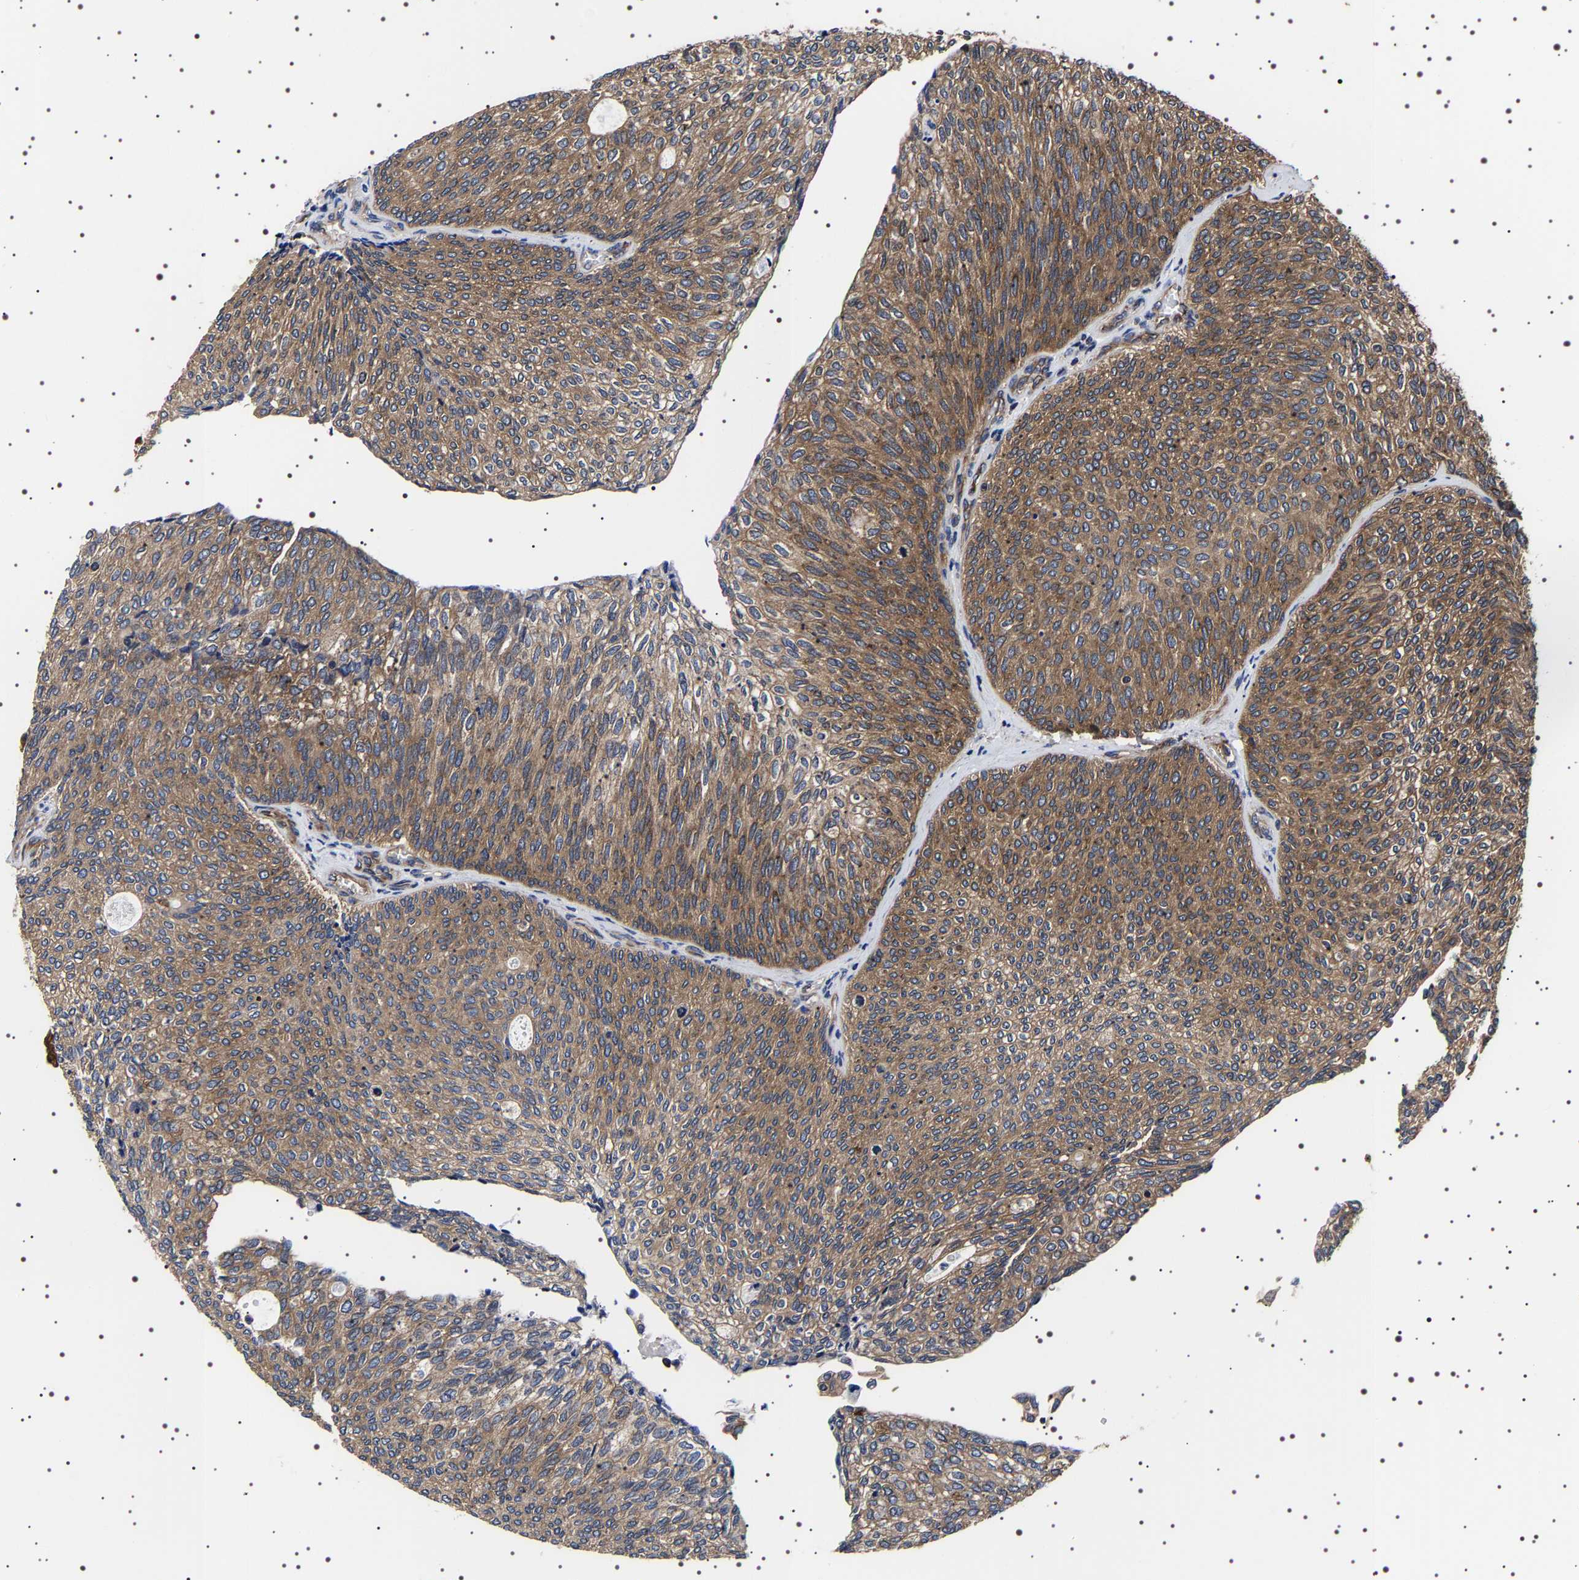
{"staining": {"intensity": "moderate", "quantity": "25%-75%", "location": "cytoplasmic/membranous"}, "tissue": "urothelial cancer", "cell_type": "Tumor cells", "image_type": "cancer", "snomed": [{"axis": "morphology", "description": "Urothelial carcinoma, Low grade"}, {"axis": "topography", "description": "Urinary bladder"}], "caption": "Immunohistochemistry (IHC) (DAB (3,3'-diaminobenzidine)) staining of low-grade urothelial carcinoma exhibits moderate cytoplasmic/membranous protein staining in about 25%-75% of tumor cells. (brown staining indicates protein expression, while blue staining denotes nuclei).", "gene": "DARS1", "patient": {"sex": "female", "age": 79}}